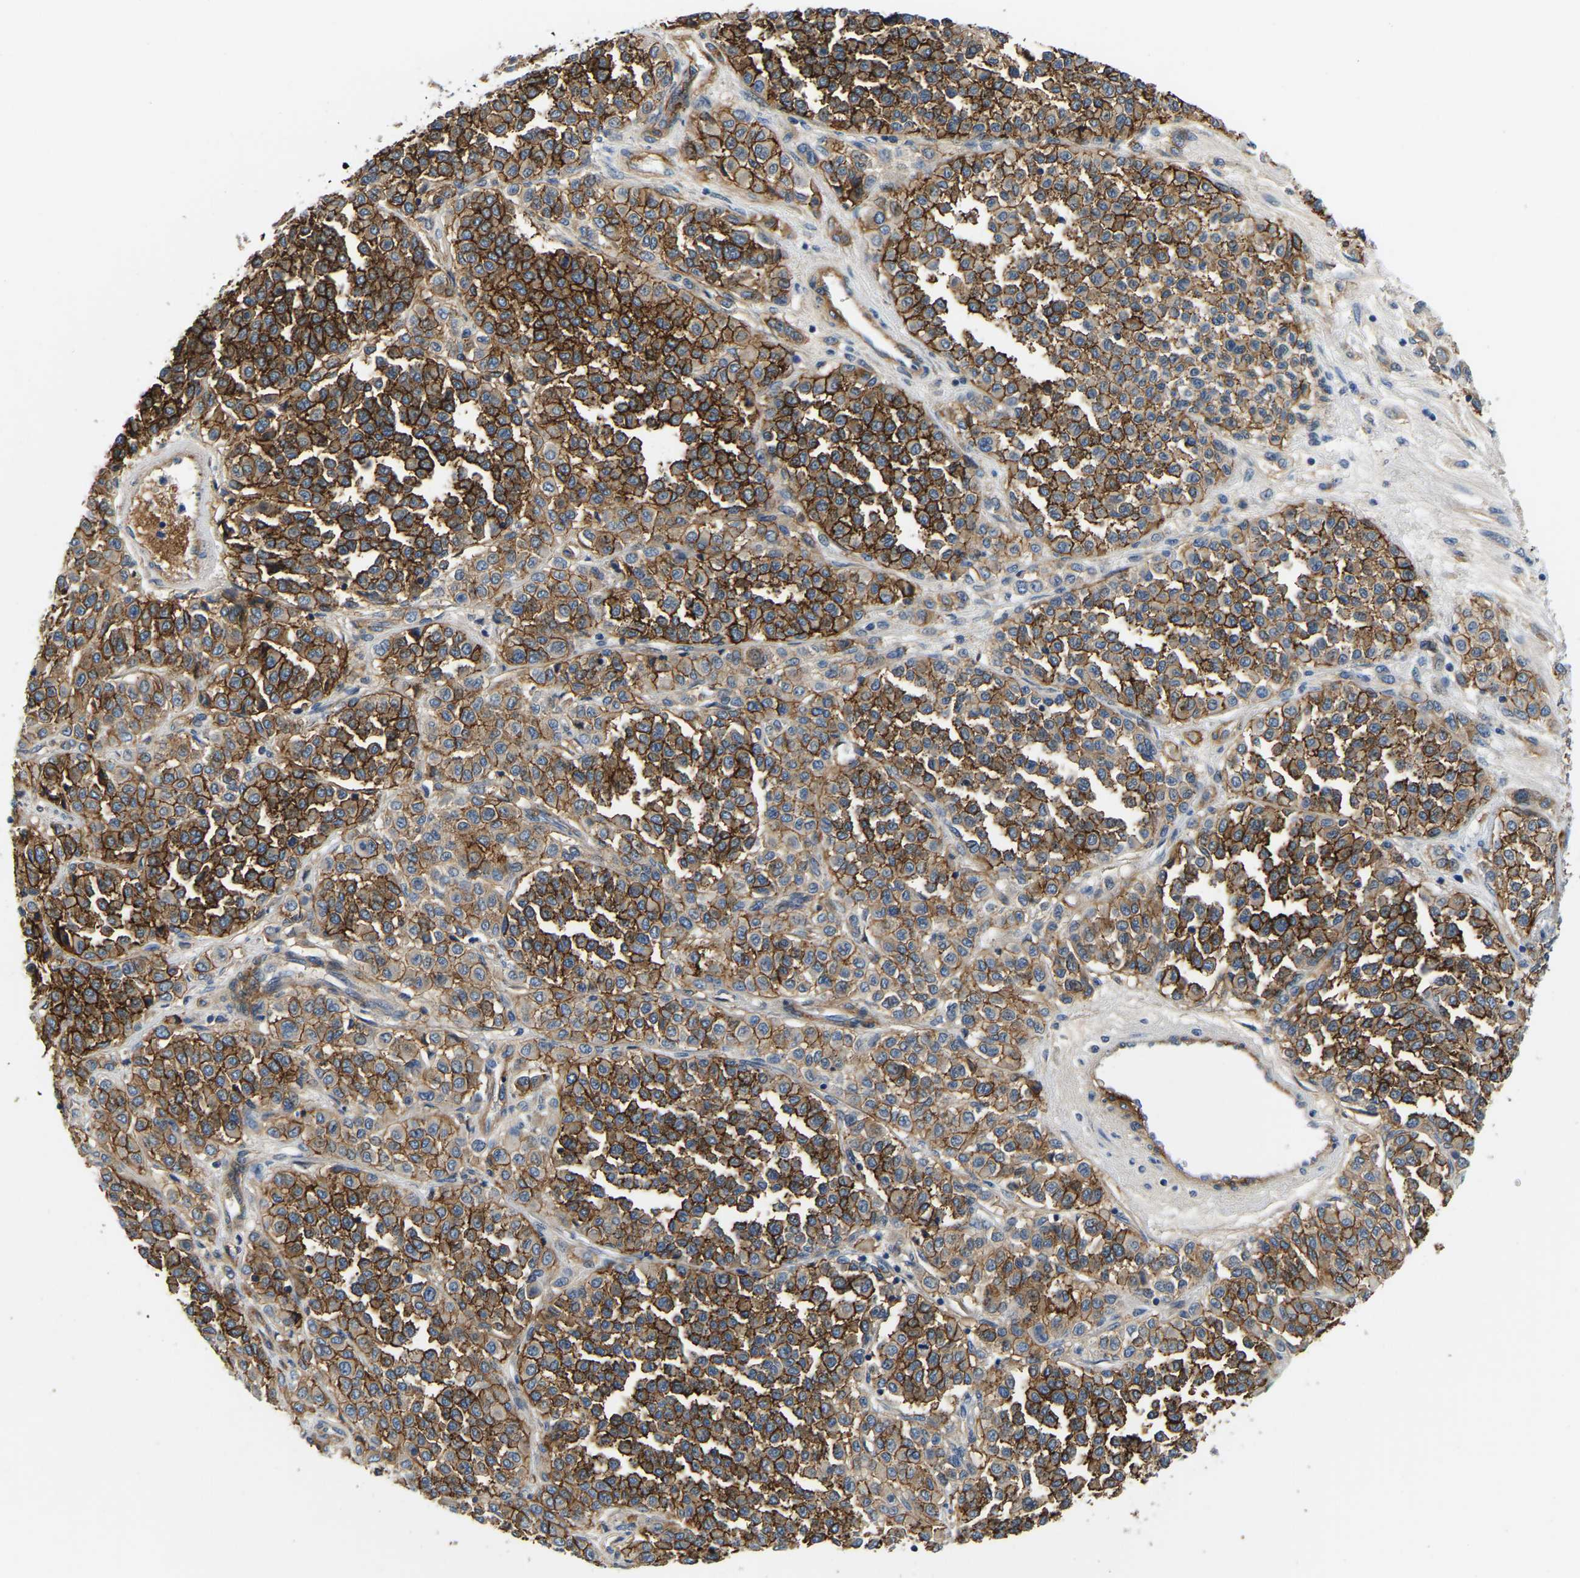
{"staining": {"intensity": "strong", "quantity": ">75%", "location": "cytoplasmic/membranous"}, "tissue": "melanoma", "cell_type": "Tumor cells", "image_type": "cancer", "snomed": [{"axis": "morphology", "description": "Malignant melanoma, Metastatic site"}, {"axis": "topography", "description": "Pancreas"}], "caption": "Immunohistochemical staining of melanoma displays high levels of strong cytoplasmic/membranous protein staining in about >75% of tumor cells.", "gene": "LIAS", "patient": {"sex": "female", "age": 30}}